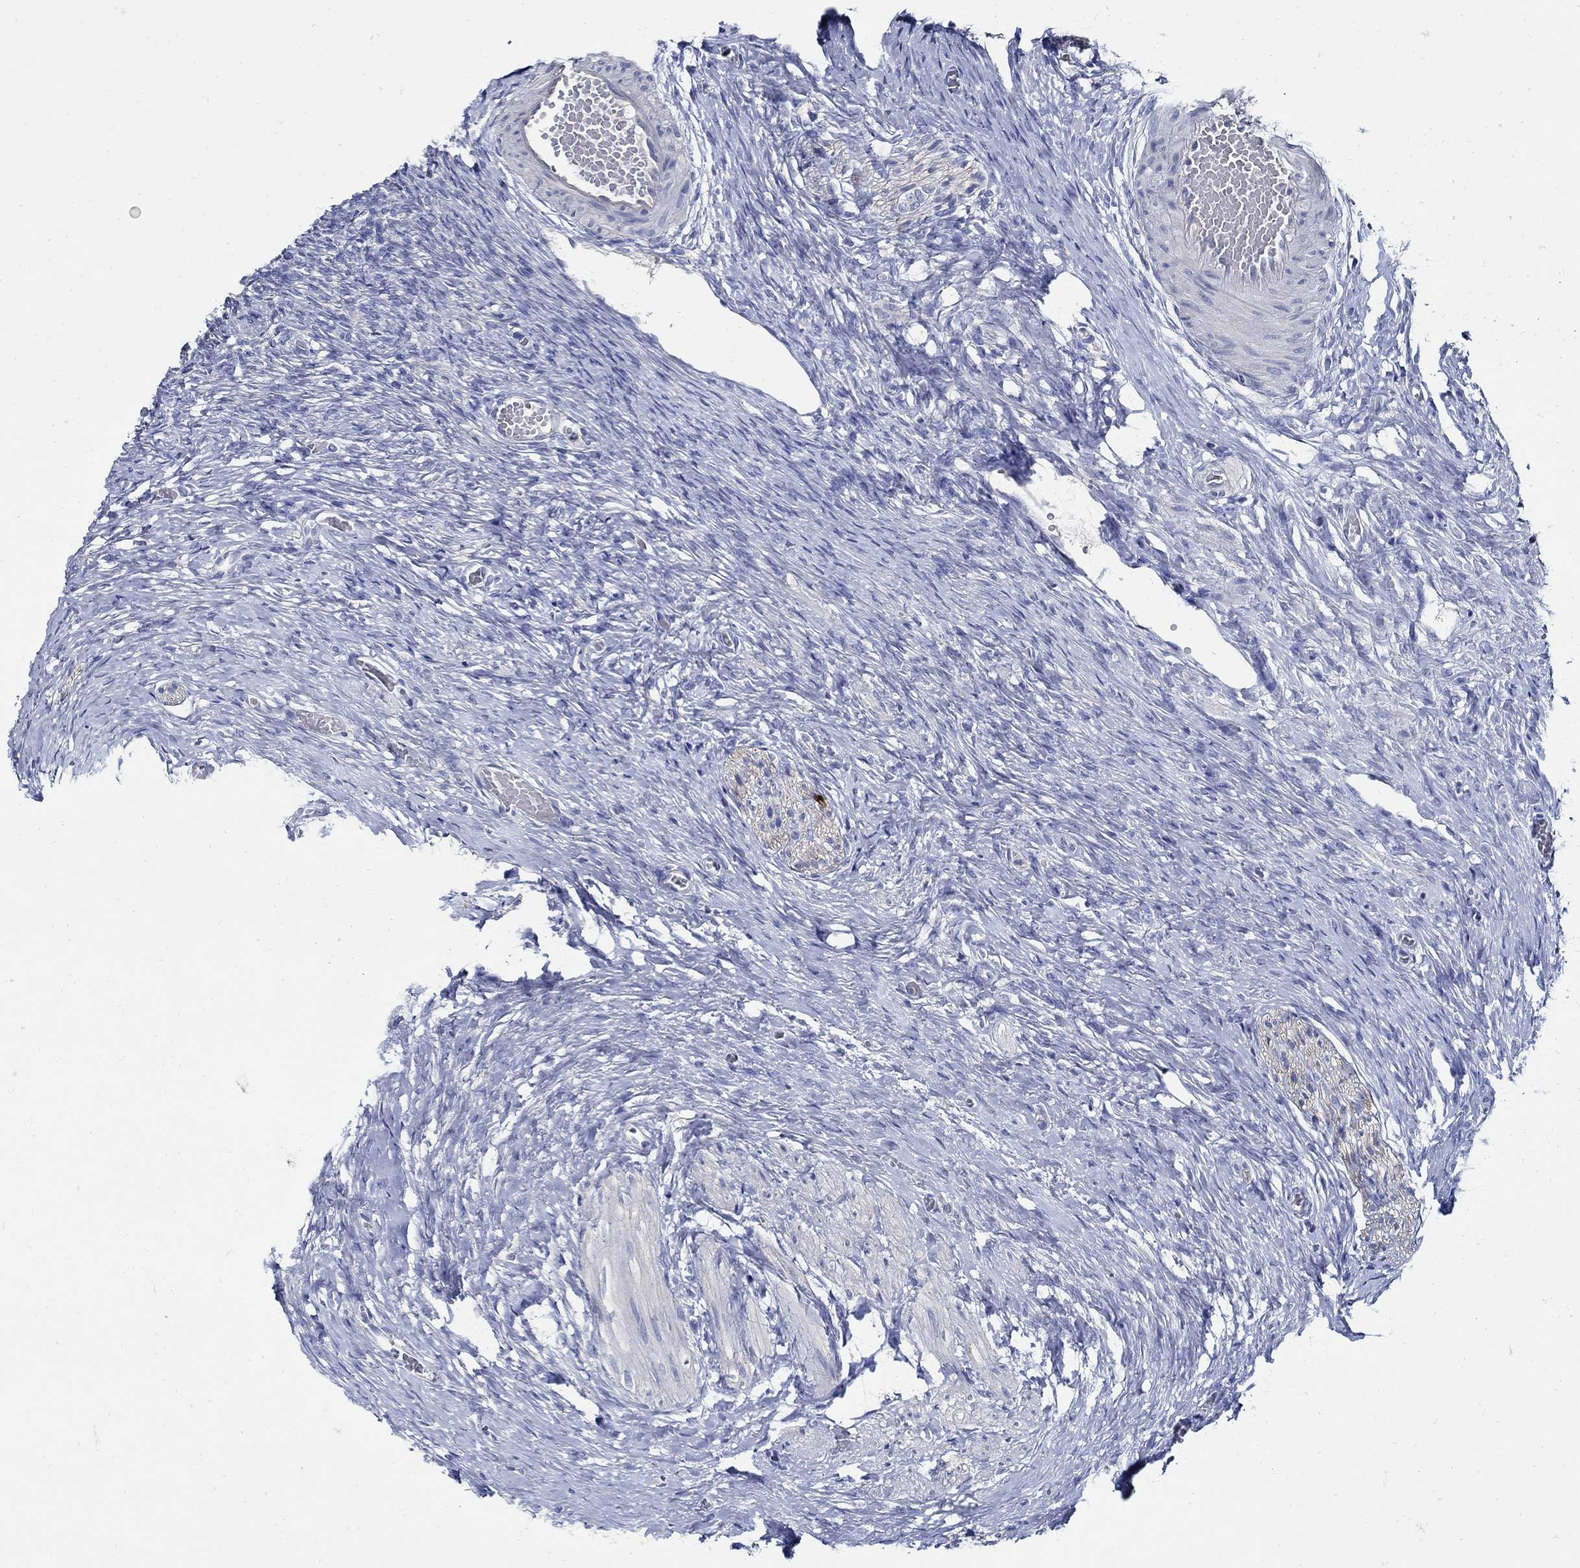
{"staining": {"intensity": "negative", "quantity": "none", "location": "none"}, "tissue": "ovary", "cell_type": "Follicle cells", "image_type": "normal", "snomed": [{"axis": "morphology", "description": "Normal tissue, NOS"}, {"axis": "topography", "description": "Ovary"}], "caption": "Protein analysis of benign ovary displays no significant expression in follicle cells.", "gene": "PRX", "patient": {"sex": "female", "age": 27}}